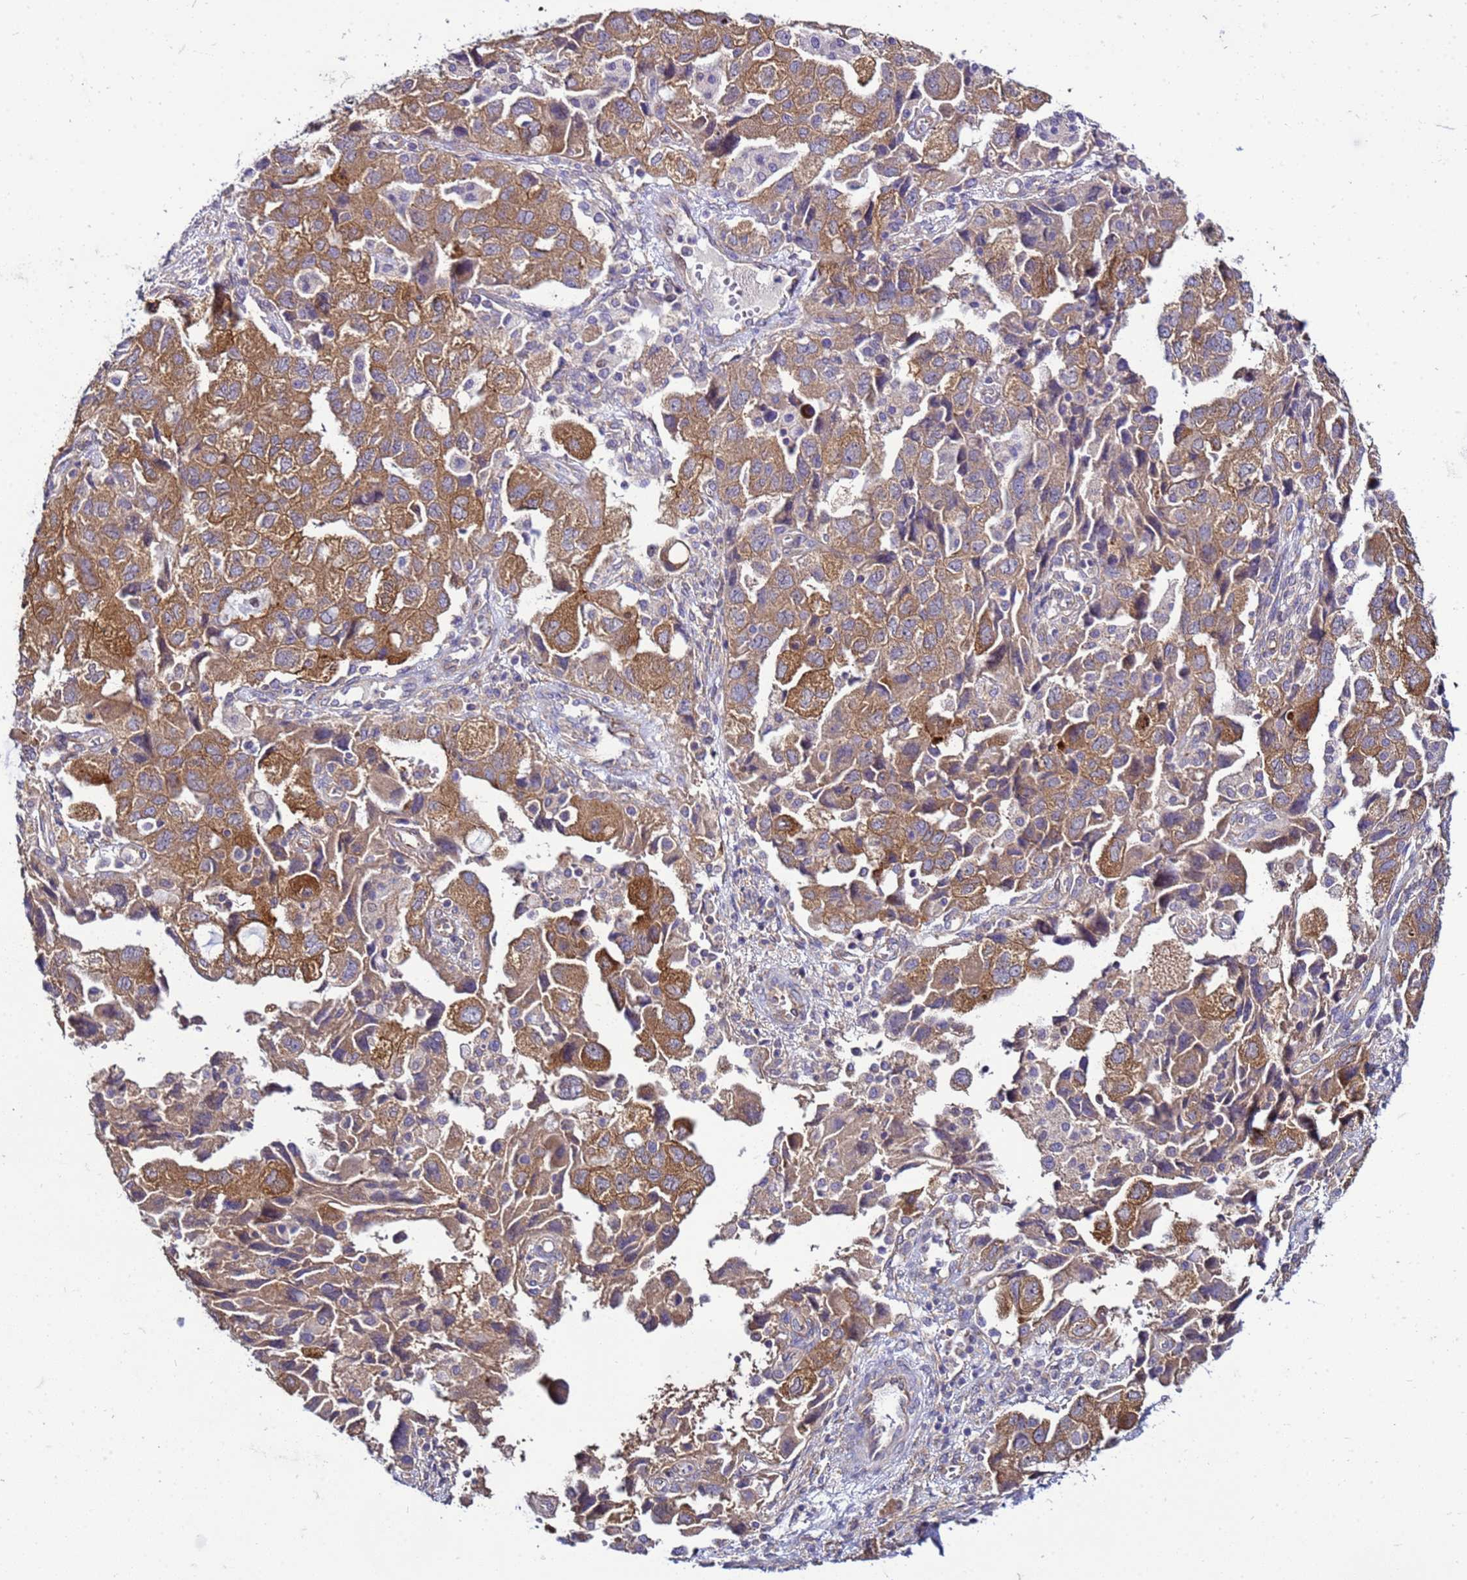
{"staining": {"intensity": "moderate", "quantity": ">75%", "location": "cytoplasmic/membranous"}, "tissue": "ovarian cancer", "cell_type": "Tumor cells", "image_type": "cancer", "snomed": [{"axis": "morphology", "description": "Carcinoma, NOS"}, {"axis": "morphology", "description": "Cystadenocarcinoma, serous, NOS"}, {"axis": "topography", "description": "Ovary"}], "caption": "There is medium levels of moderate cytoplasmic/membranous expression in tumor cells of ovarian cancer, as demonstrated by immunohistochemical staining (brown color).", "gene": "PKD1", "patient": {"sex": "female", "age": 69}}